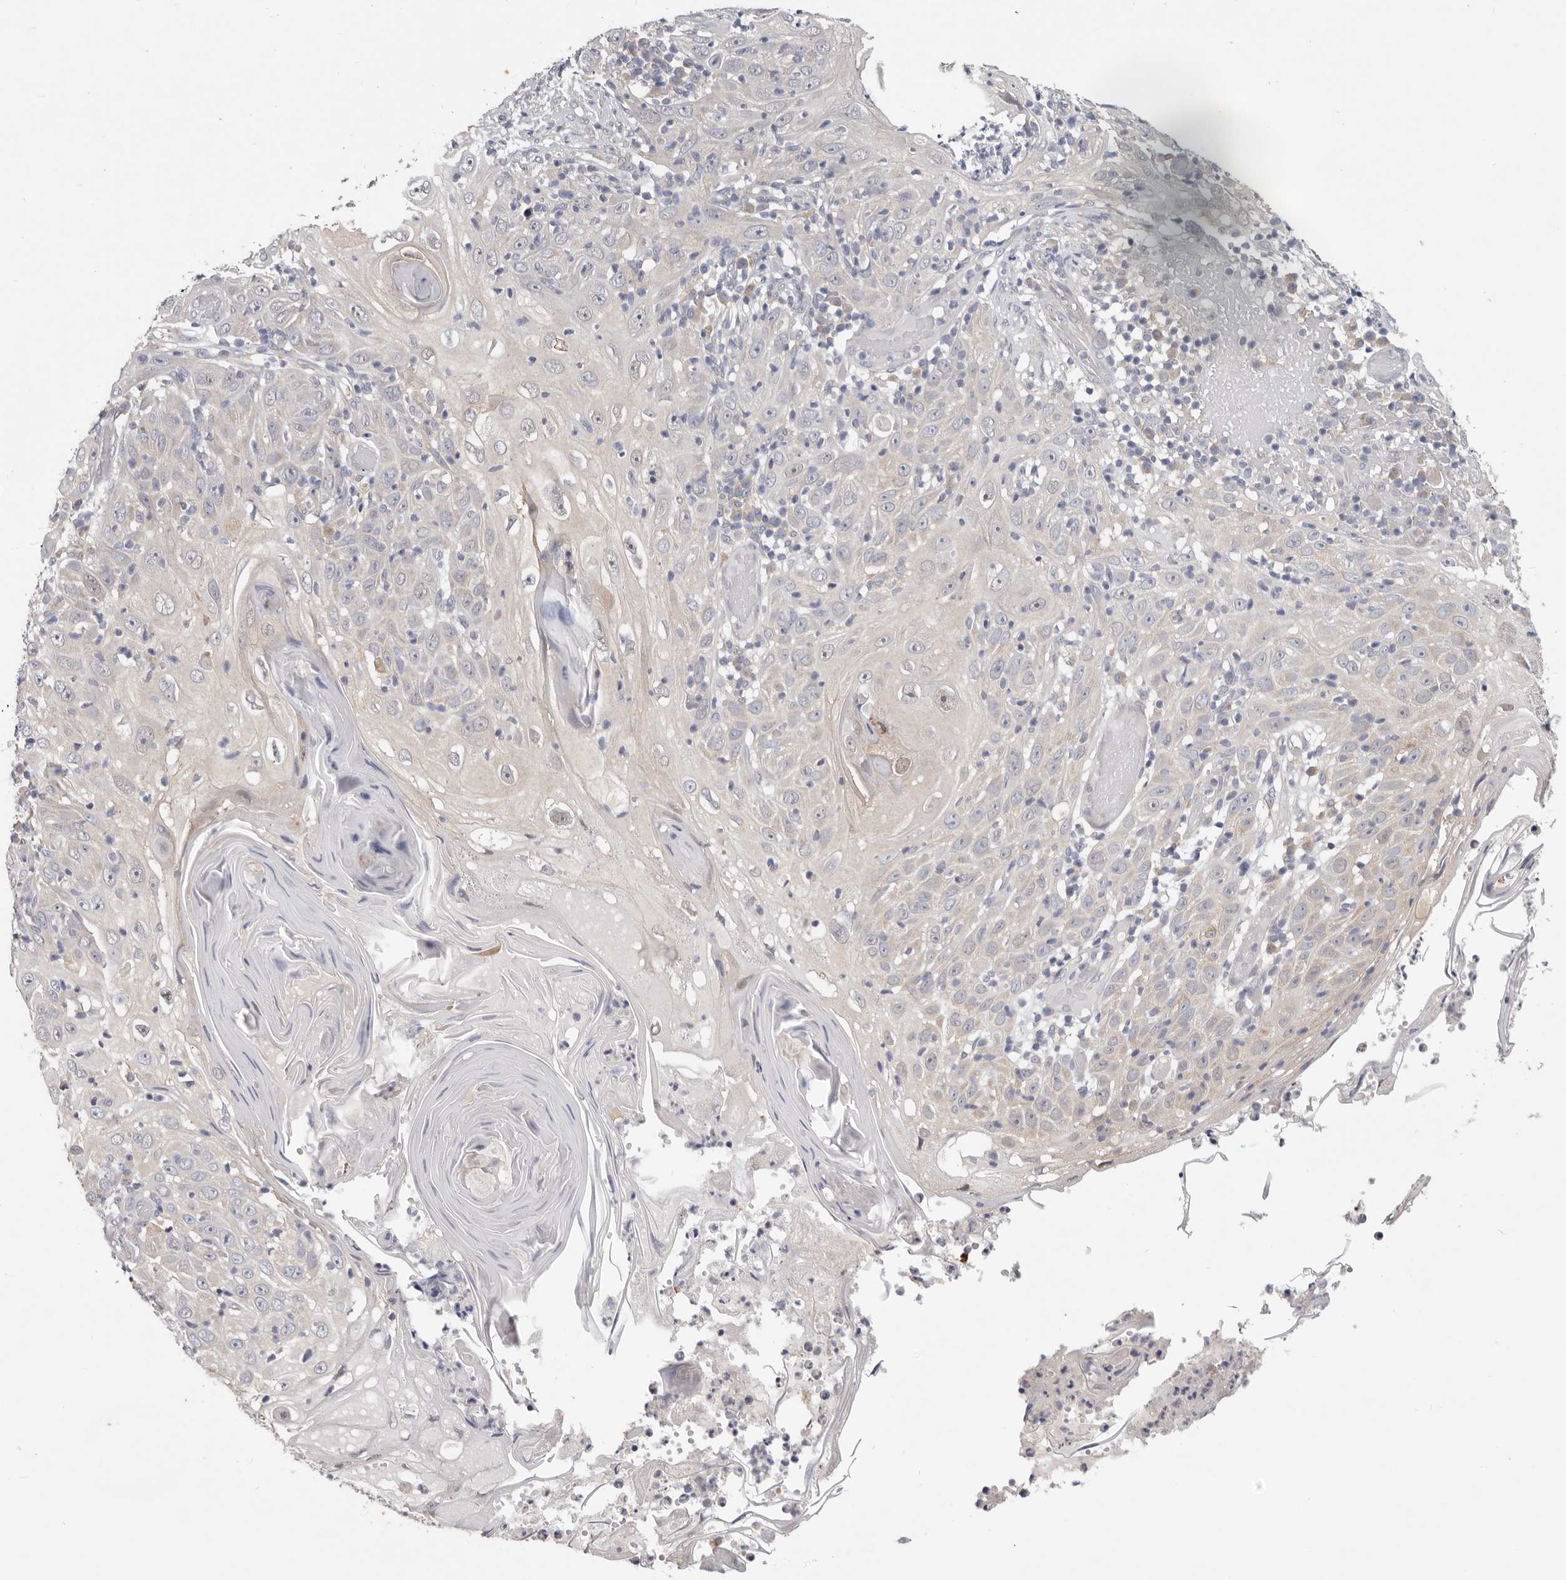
{"staining": {"intensity": "negative", "quantity": "none", "location": "none"}, "tissue": "skin cancer", "cell_type": "Tumor cells", "image_type": "cancer", "snomed": [{"axis": "morphology", "description": "Squamous cell carcinoma, NOS"}, {"axis": "topography", "description": "Skin"}], "caption": "Skin squamous cell carcinoma was stained to show a protein in brown. There is no significant expression in tumor cells.", "gene": "WDR77", "patient": {"sex": "female", "age": 88}}